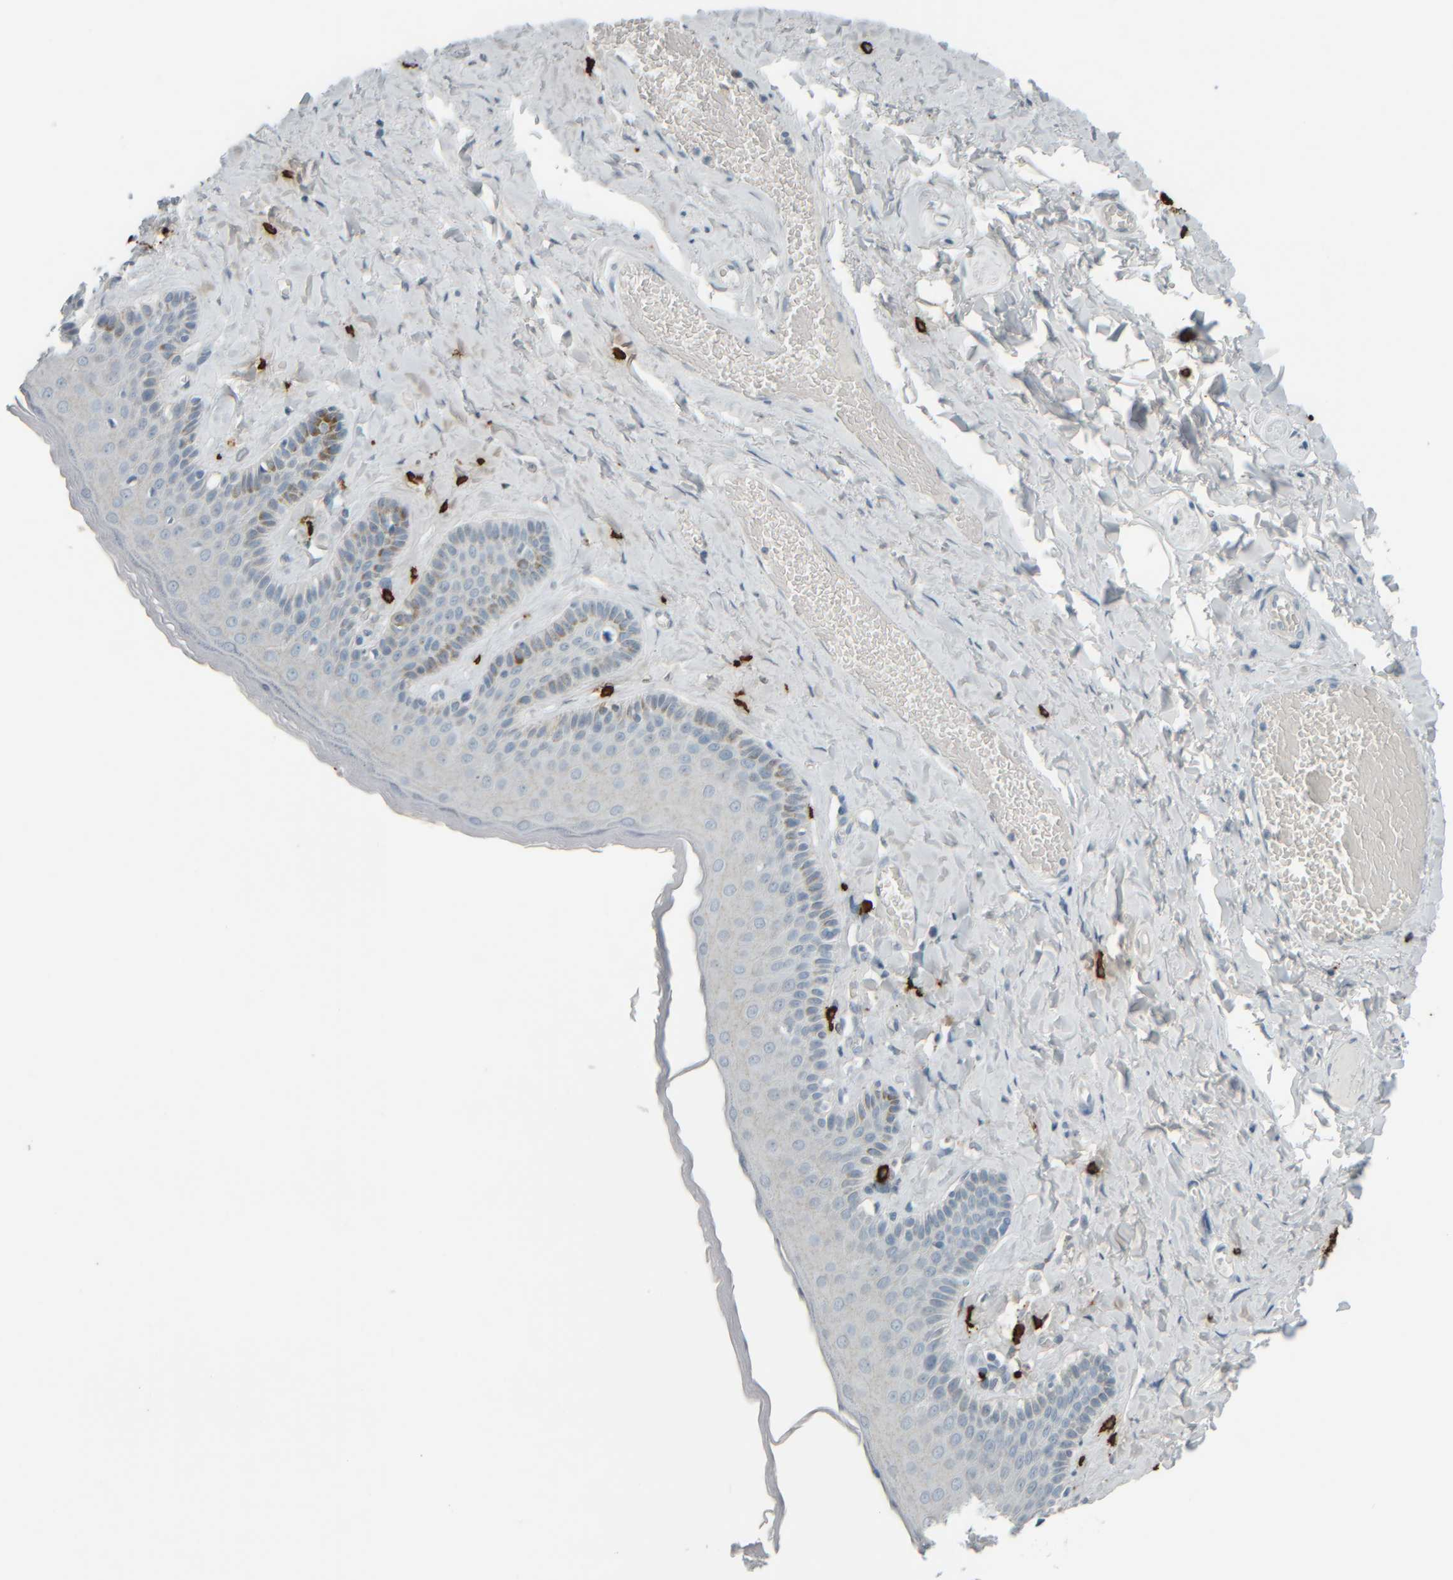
{"staining": {"intensity": "negative", "quantity": "none", "location": "none"}, "tissue": "skin", "cell_type": "Epidermal cells", "image_type": "normal", "snomed": [{"axis": "morphology", "description": "Normal tissue, NOS"}, {"axis": "topography", "description": "Anal"}], "caption": "Immunohistochemical staining of normal skin demonstrates no significant staining in epidermal cells. (DAB (3,3'-diaminobenzidine) immunohistochemistry (IHC), high magnification).", "gene": "TPSAB1", "patient": {"sex": "male", "age": 69}}